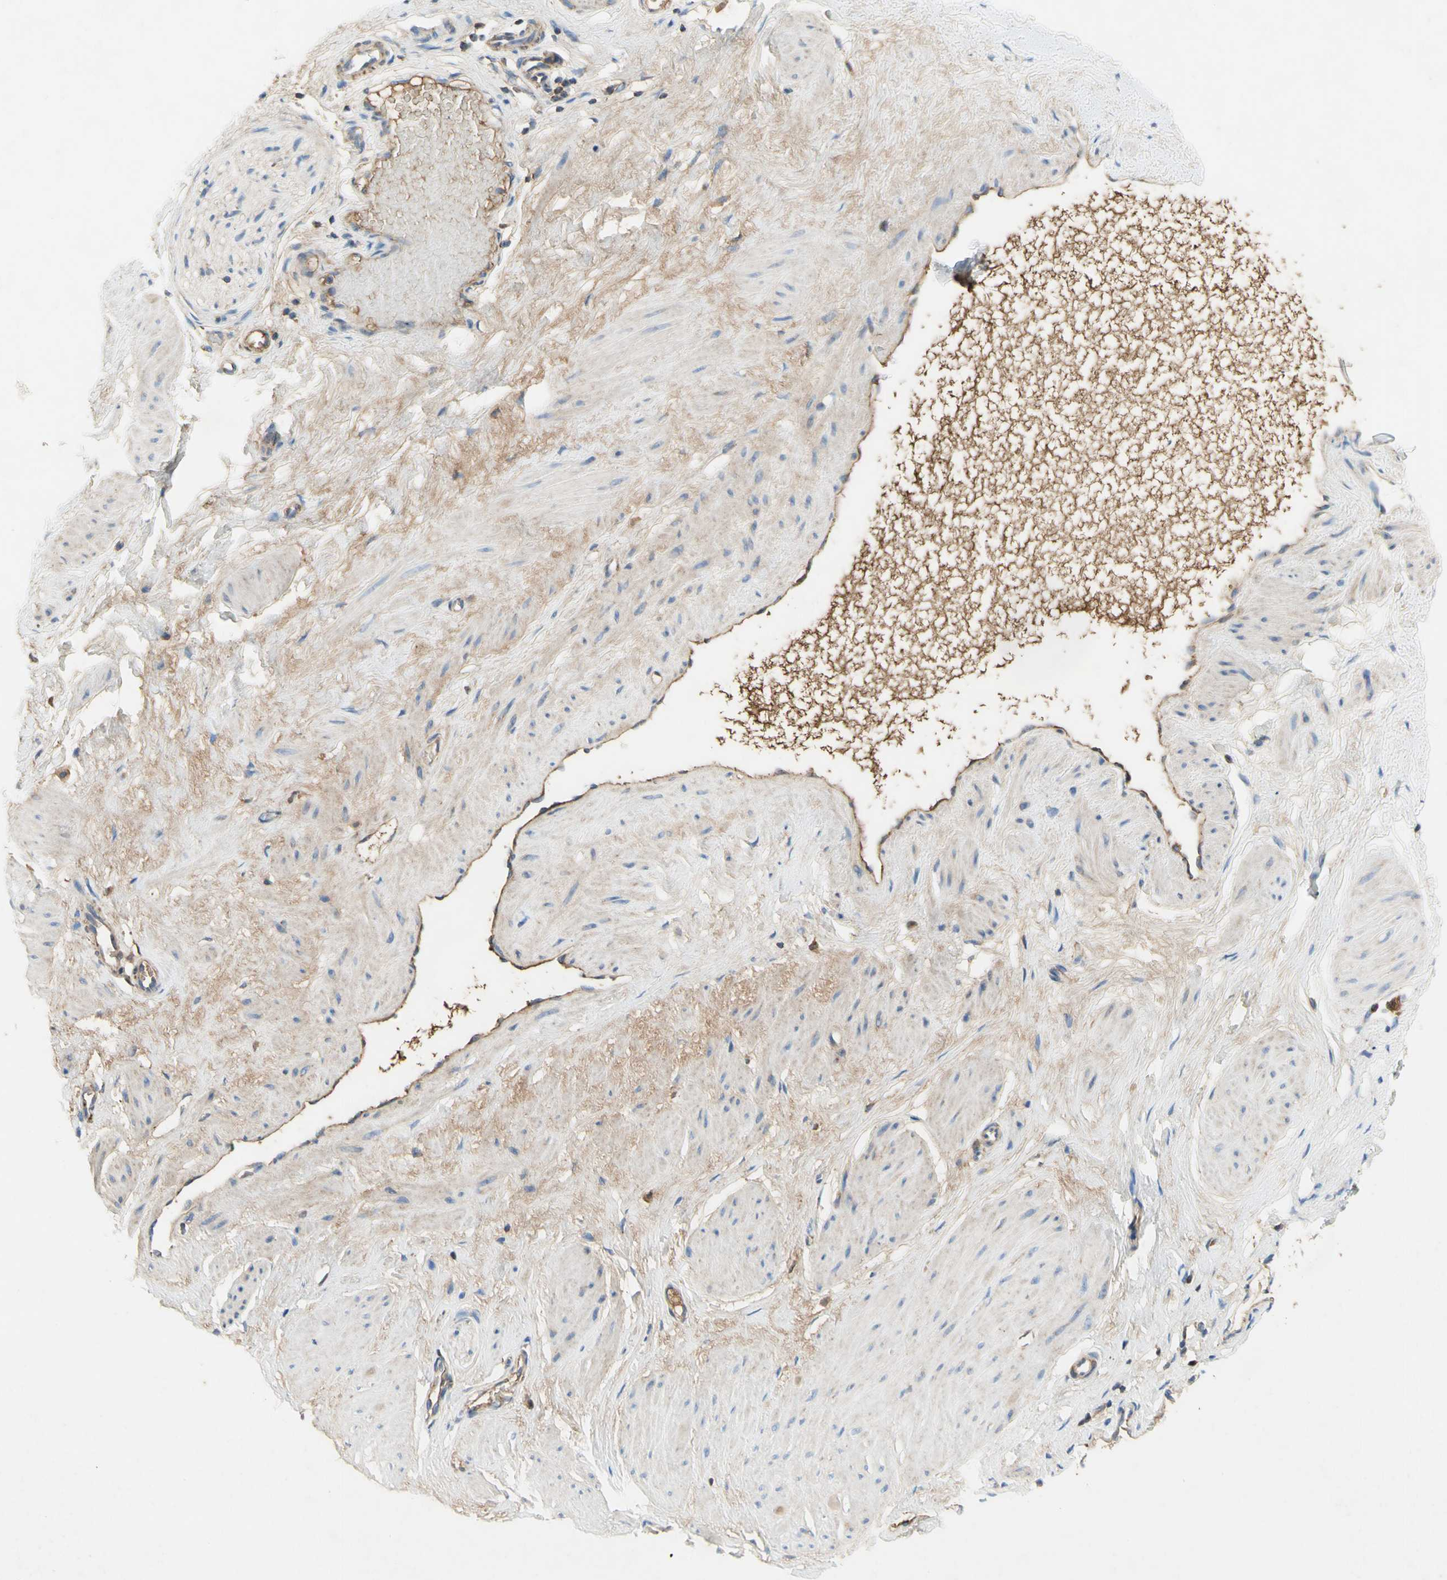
{"staining": {"intensity": "negative", "quantity": "none", "location": "none"}, "tissue": "adipose tissue", "cell_type": "Adipocytes", "image_type": "normal", "snomed": [{"axis": "morphology", "description": "Normal tissue, NOS"}, {"axis": "topography", "description": "Soft tissue"}, {"axis": "topography", "description": "Vascular tissue"}], "caption": "This is a image of immunohistochemistry staining of normal adipose tissue, which shows no staining in adipocytes. (DAB (3,3'-diaminobenzidine) immunohistochemistry visualized using brightfield microscopy, high magnification).", "gene": "SDHB", "patient": {"sex": "female", "age": 35}}